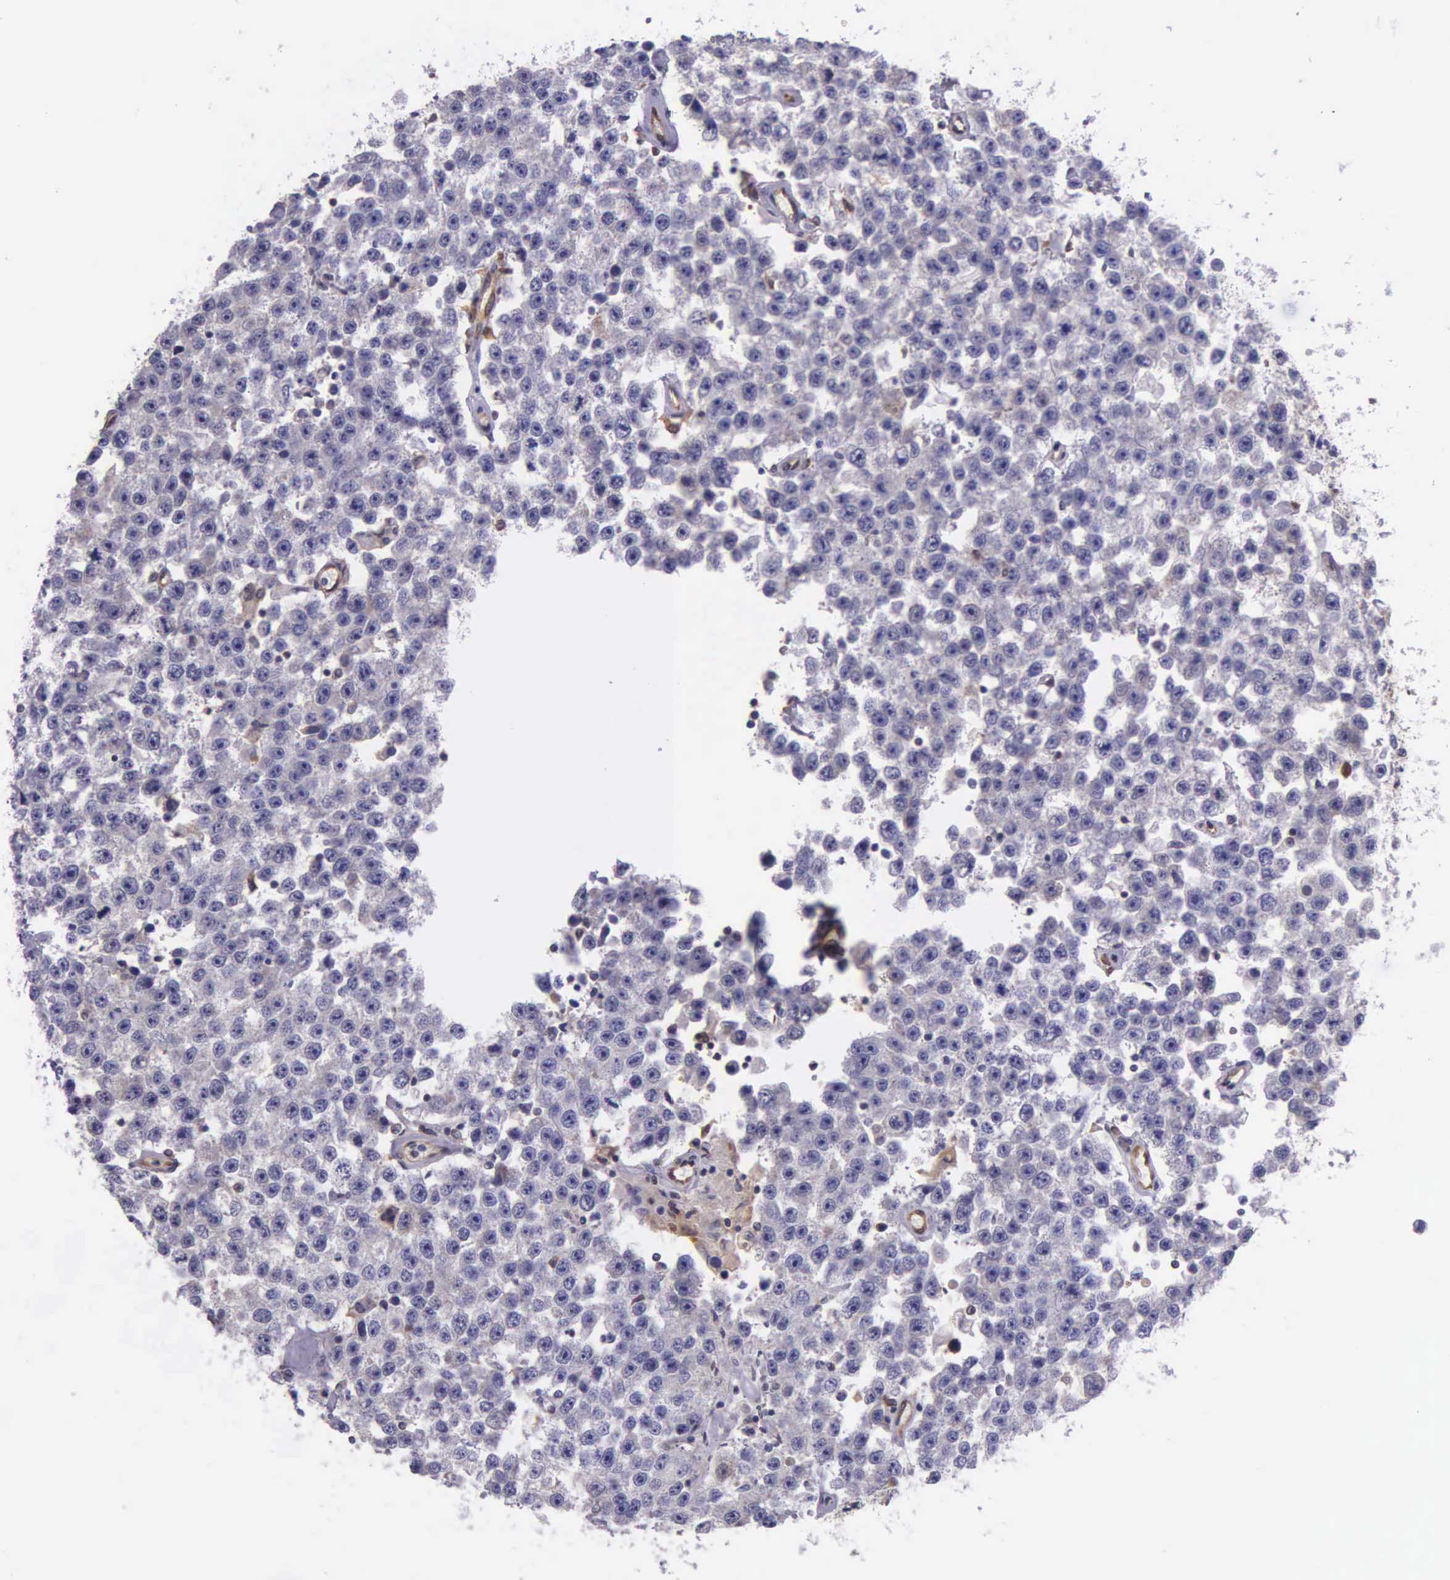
{"staining": {"intensity": "negative", "quantity": "none", "location": "none"}, "tissue": "testis cancer", "cell_type": "Tumor cells", "image_type": "cancer", "snomed": [{"axis": "morphology", "description": "Seminoma, NOS"}, {"axis": "topography", "description": "Testis"}], "caption": "DAB (3,3'-diaminobenzidine) immunohistochemical staining of human seminoma (testis) exhibits no significant staining in tumor cells. The staining was performed using DAB to visualize the protein expression in brown, while the nuclei were stained in blue with hematoxylin (Magnification: 20x).", "gene": "GMPR2", "patient": {"sex": "male", "age": 52}}